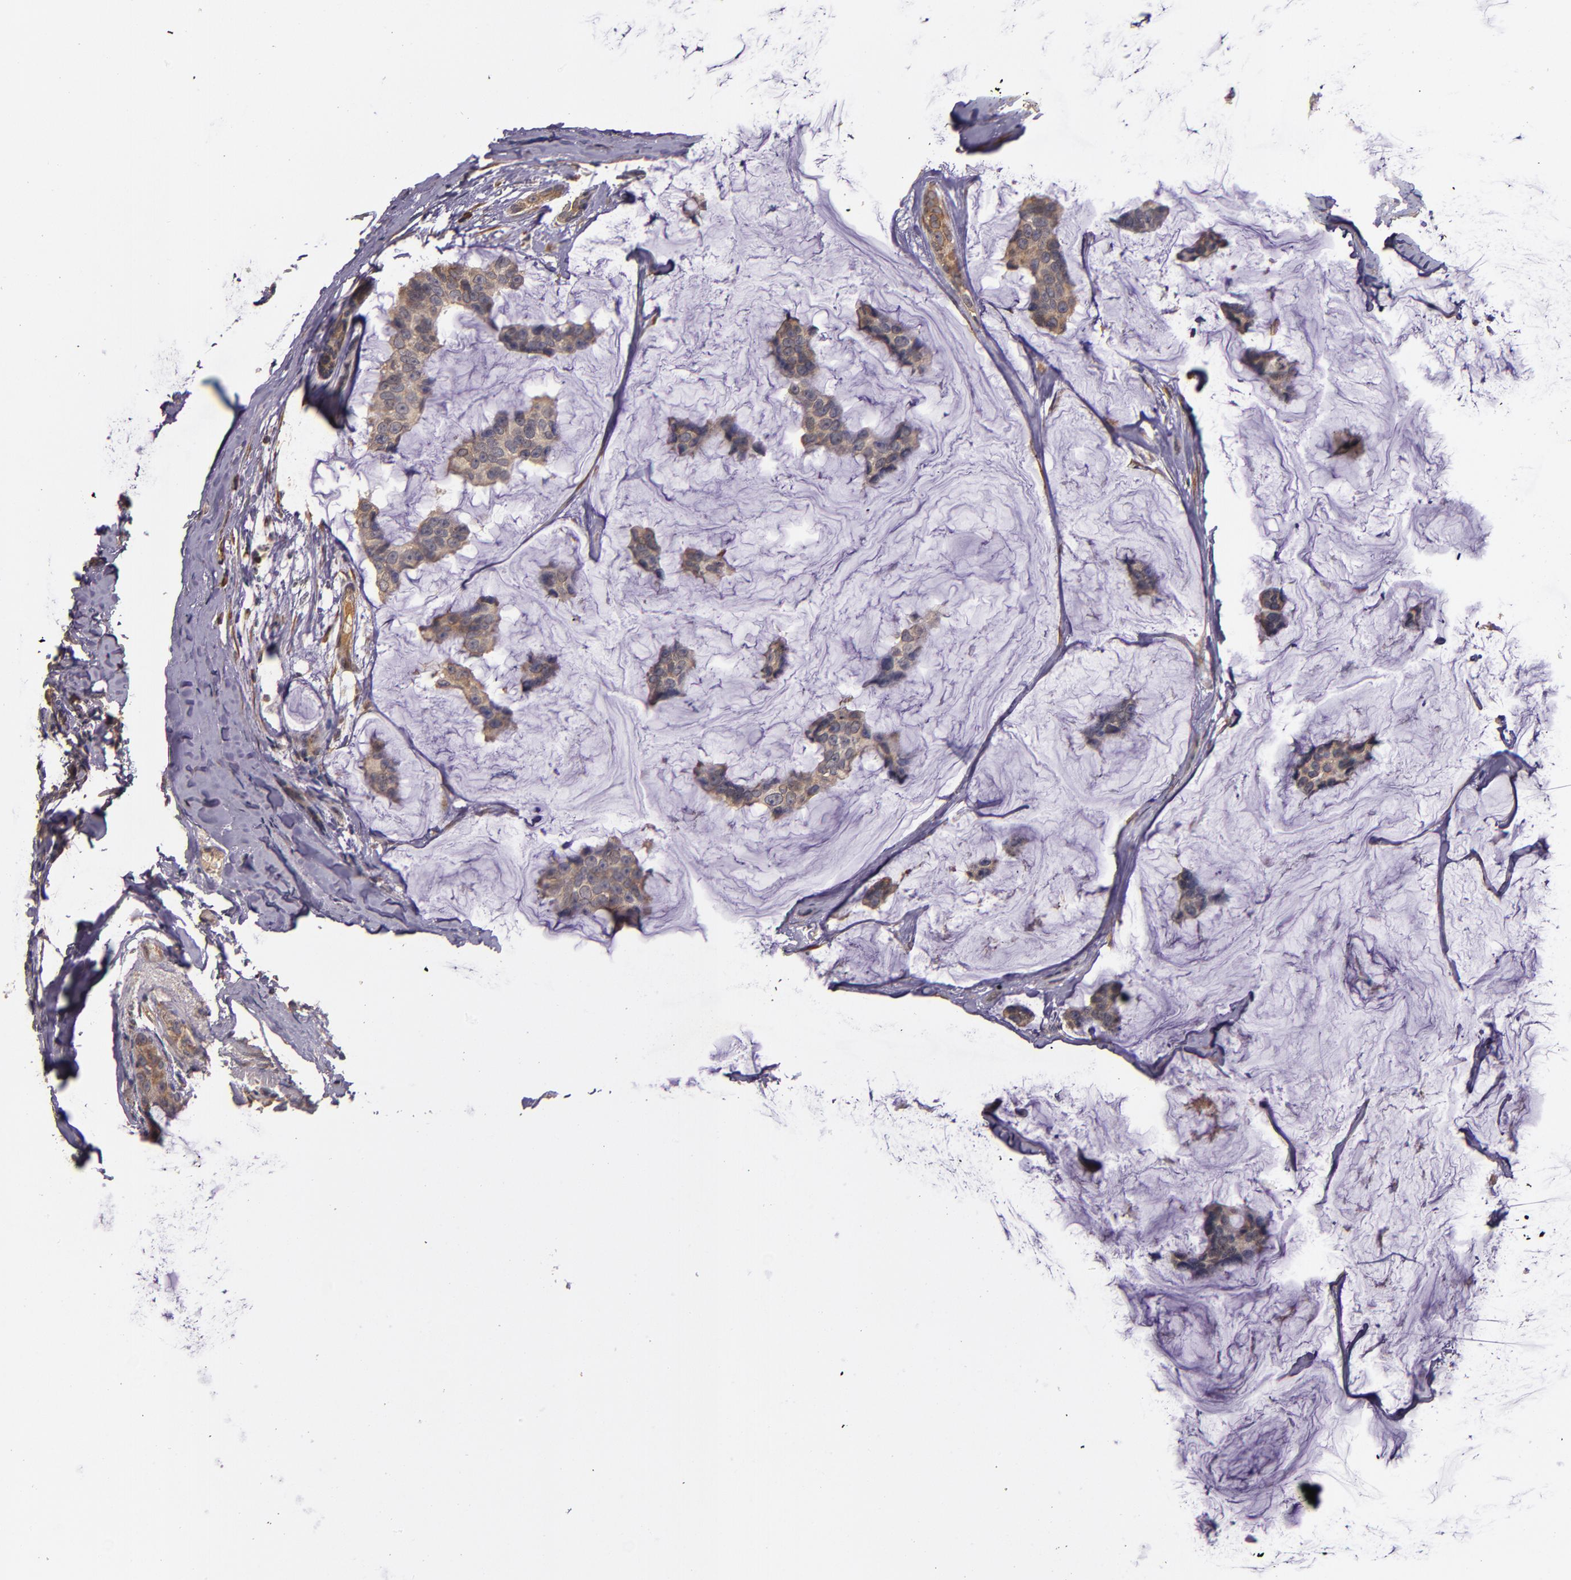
{"staining": {"intensity": "weak", "quantity": ">75%", "location": "cytoplasmic/membranous"}, "tissue": "breast cancer", "cell_type": "Tumor cells", "image_type": "cancer", "snomed": [{"axis": "morphology", "description": "Normal tissue, NOS"}, {"axis": "morphology", "description": "Duct carcinoma"}, {"axis": "topography", "description": "Breast"}], "caption": "The image displays staining of breast cancer (intraductal carcinoma), revealing weak cytoplasmic/membranous protein positivity (brown color) within tumor cells.", "gene": "PRAF2", "patient": {"sex": "female", "age": 50}}